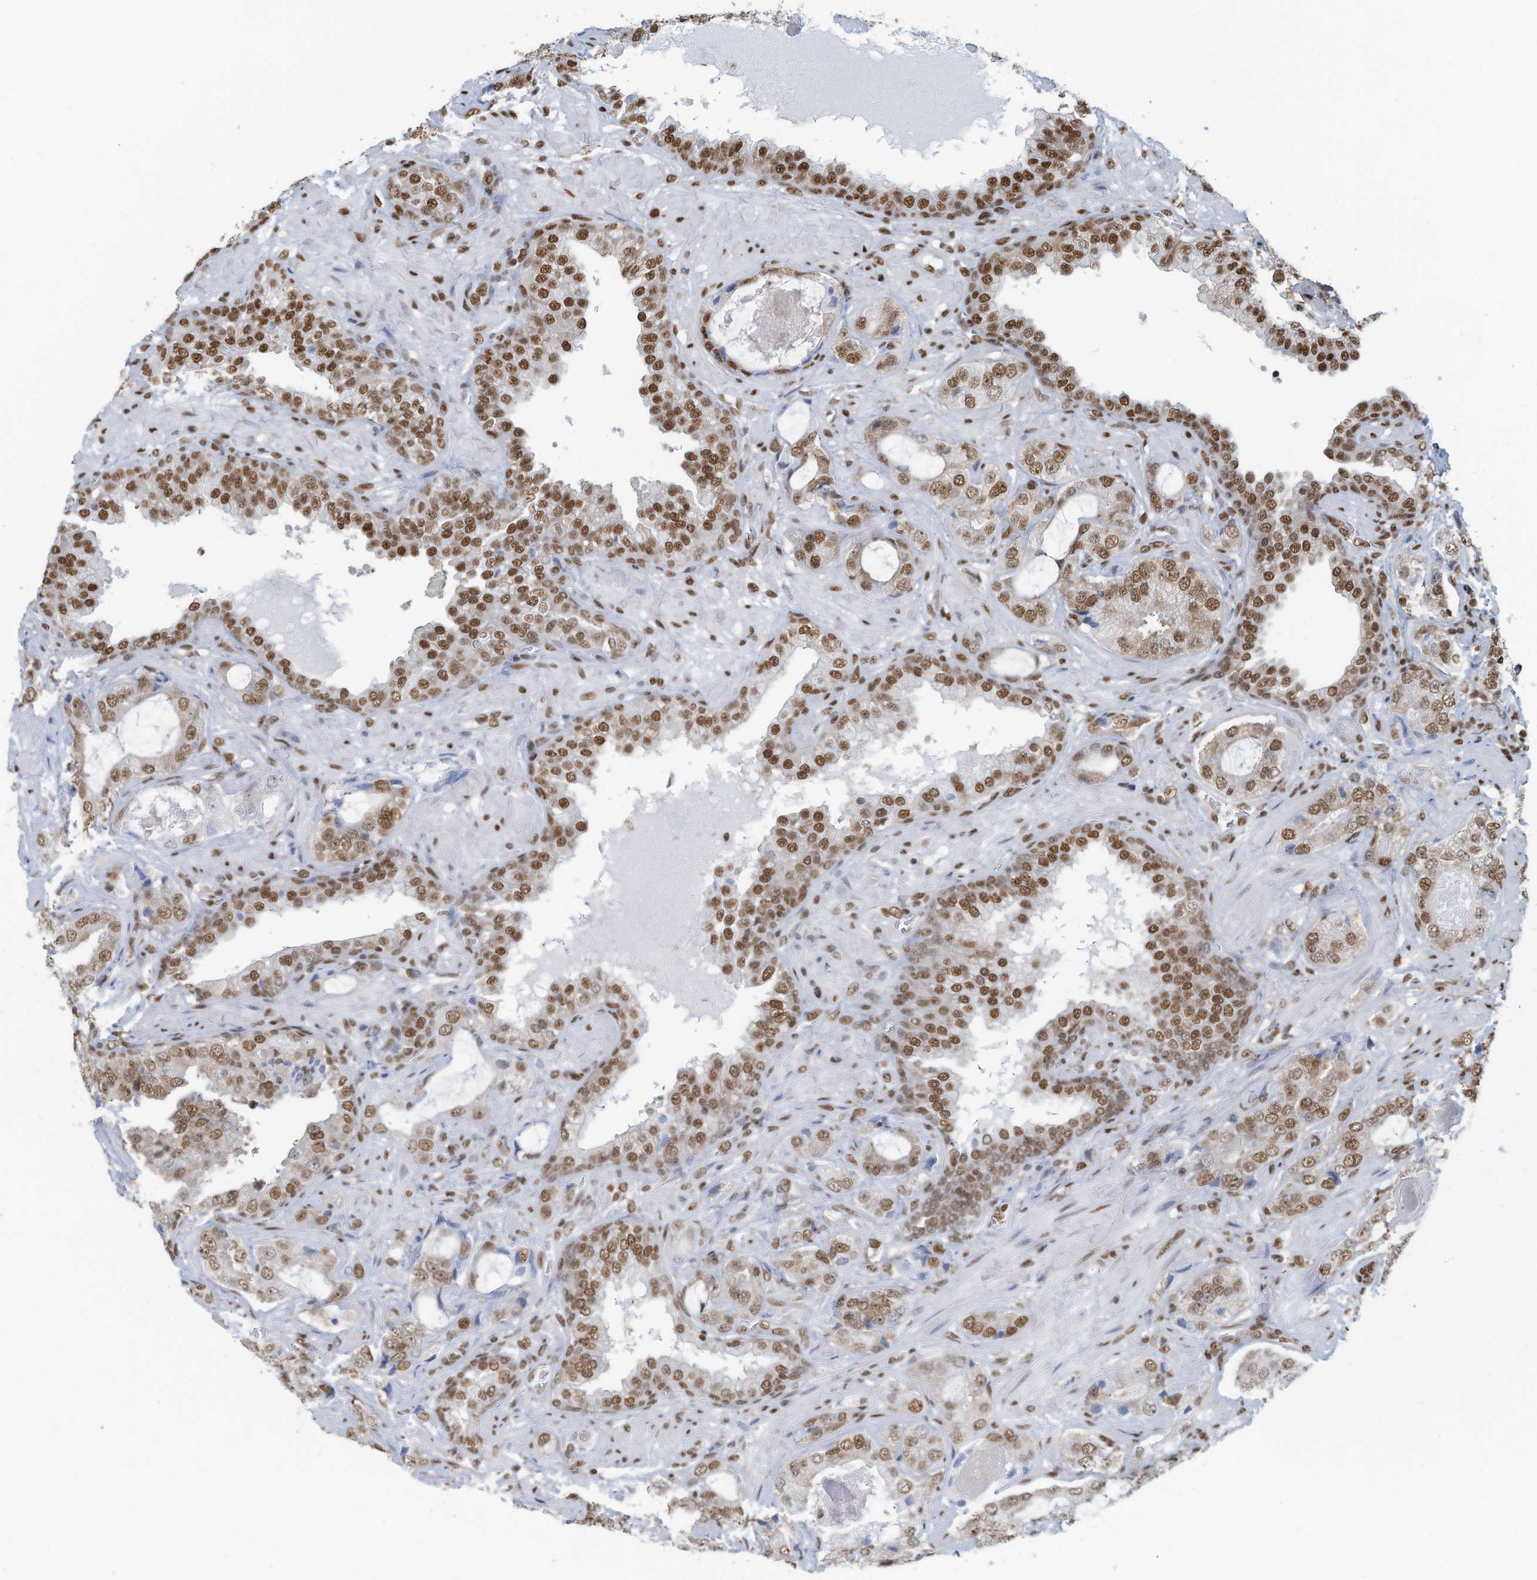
{"staining": {"intensity": "strong", "quantity": ">75%", "location": "nuclear"}, "tissue": "prostate cancer", "cell_type": "Tumor cells", "image_type": "cancer", "snomed": [{"axis": "morphology", "description": "Normal tissue, NOS"}, {"axis": "morphology", "description": "Adenocarcinoma, High grade"}, {"axis": "topography", "description": "Prostate"}, {"axis": "topography", "description": "Peripheral nerve tissue"}], "caption": "Human prostate cancer stained with a brown dye demonstrates strong nuclear positive positivity in about >75% of tumor cells.", "gene": "SARNP", "patient": {"sex": "male", "age": 59}}